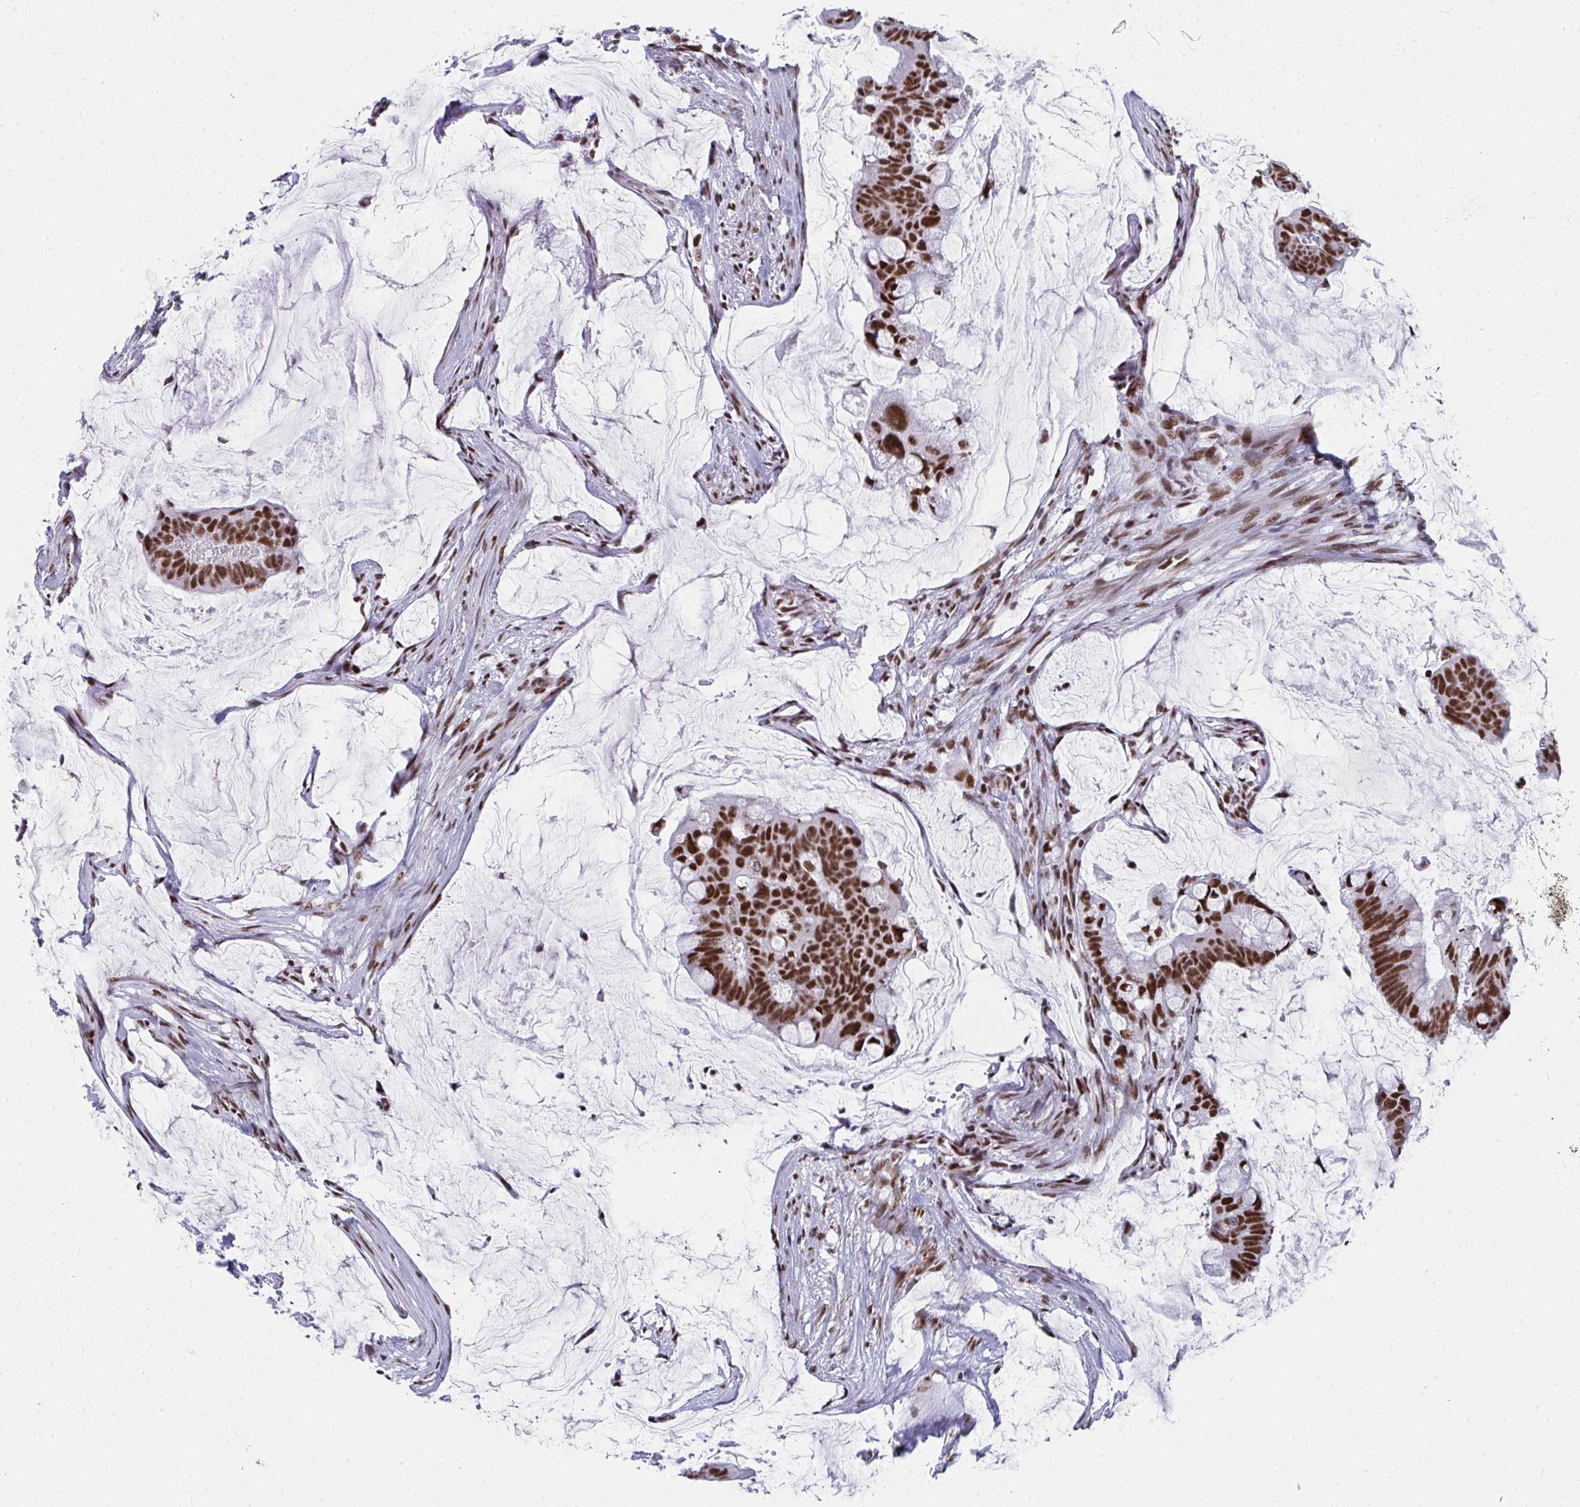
{"staining": {"intensity": "strong", "quantity": ">75%", "location": "nuclear"}, "tissue": "colorectal cancer", "cell_type": "Tumor cells", "image_type": "cancer", "snomed": [{"axis": "morphology", "description": "Adenocarcinoma, NOS"}, {"axis": "topography", "description": "Colon"}], "caption": "The micrograph demonstrates staining of colorectal cancer, revealing strong nuclear protein staining (brown color) within tumor cells.", "gene": "SNRNP70", "patient": {"sex": "male", "age": 62}}